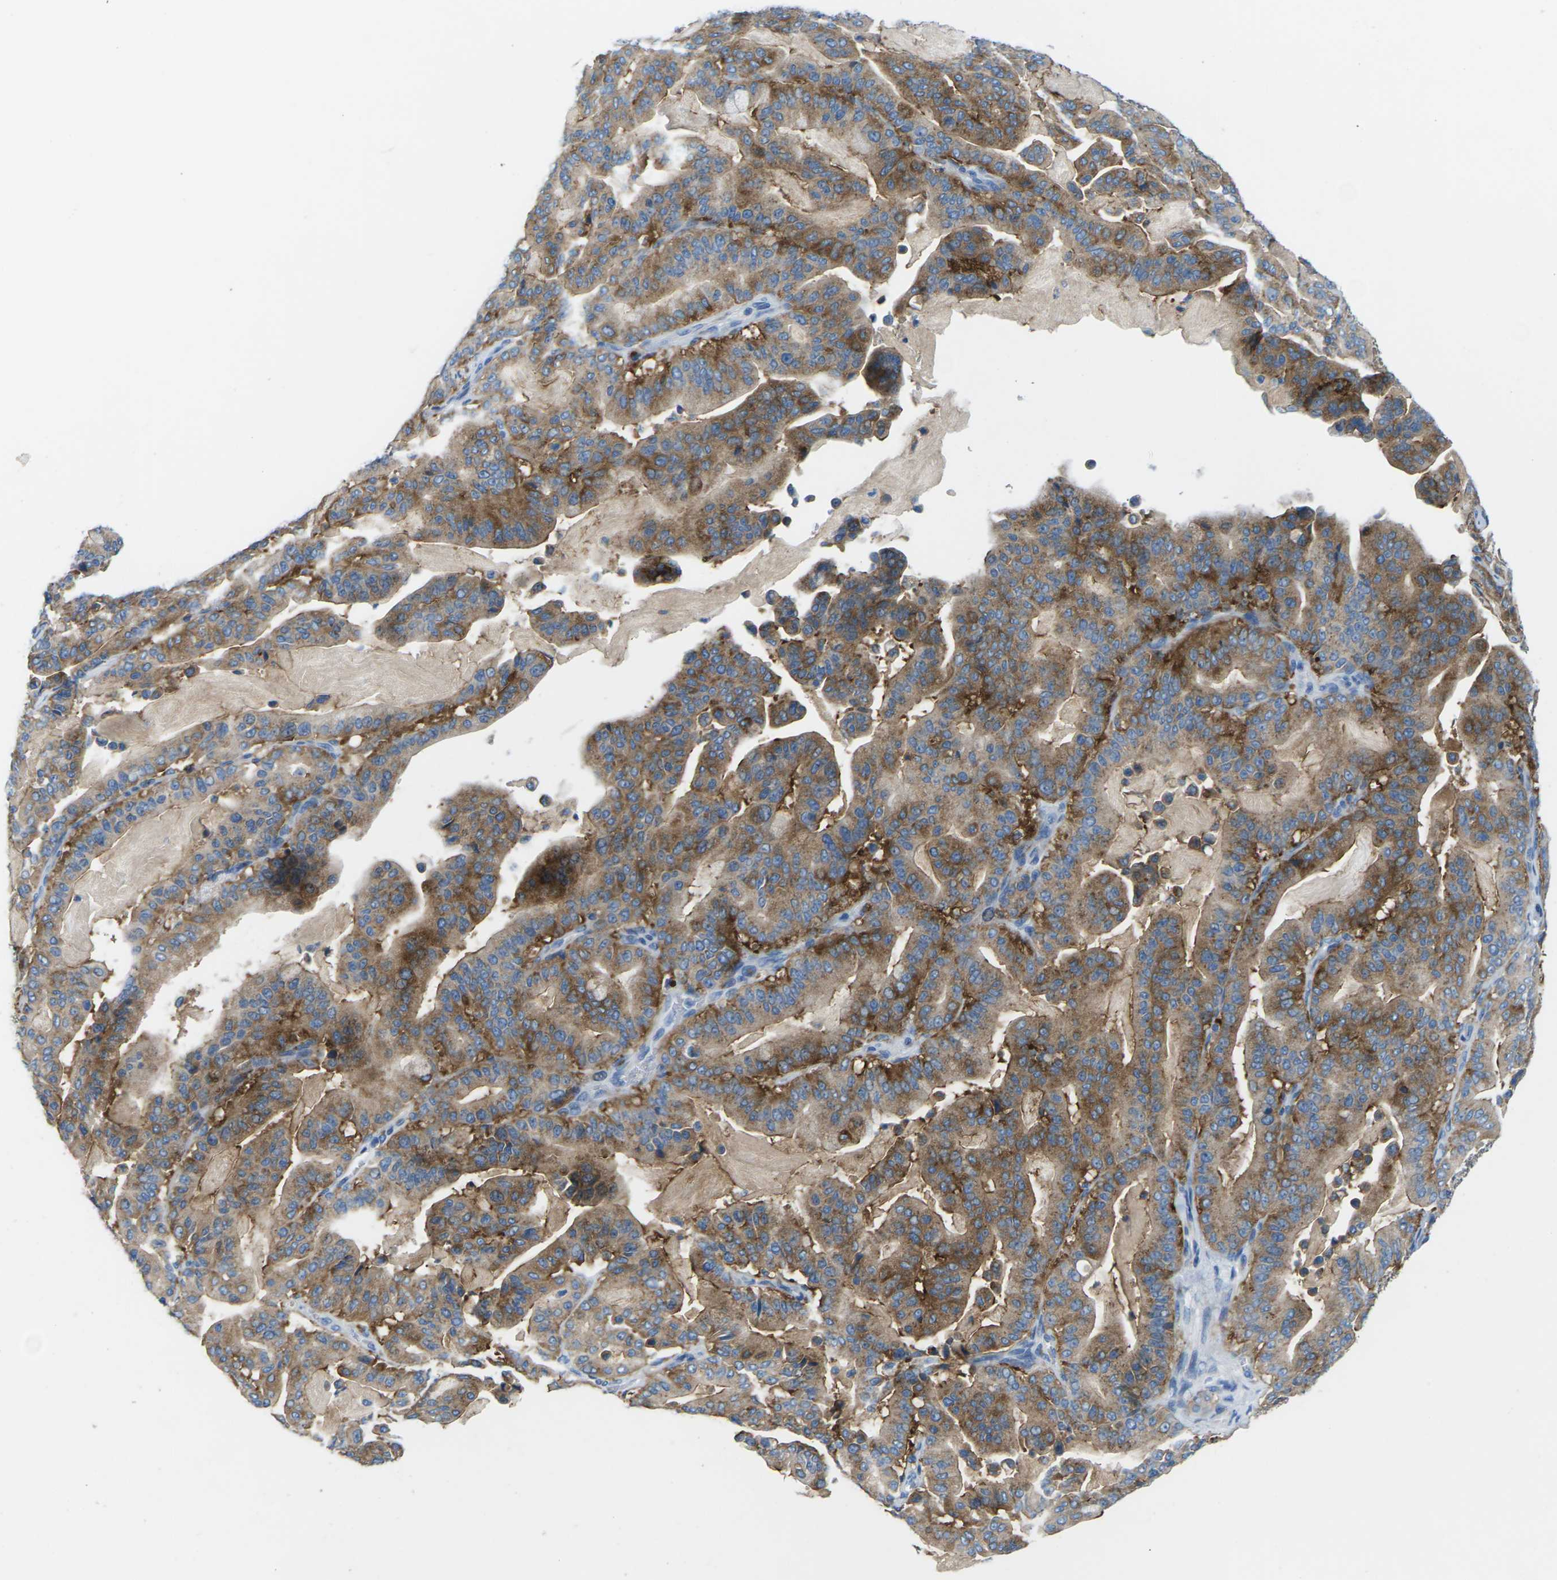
{"staining": {"intensity": "moderate", "quantity": ">75%", "location": "cytoplasmic/membranous"}, "tissue": "pancreatic cancer", "cell_type": "Tumor cells", "image_type": "cancer", "snomed": [{"axis": "morphology", "description": "Adenocarcinoma, NOS"}, {"axis": "topography", "description": "Pancreas"}], "caption": "Brown immunohistochemical staining in human adenocarcinoma (pancreatic) demonstrates moderate cytoplasmic/membranous positivity in about >75% of tumor cells. The protein is shown in brown color, while the nuclei are stained blue.", "gene": "SYNGR2", "patient": {"sex": "male", "age": 63}}